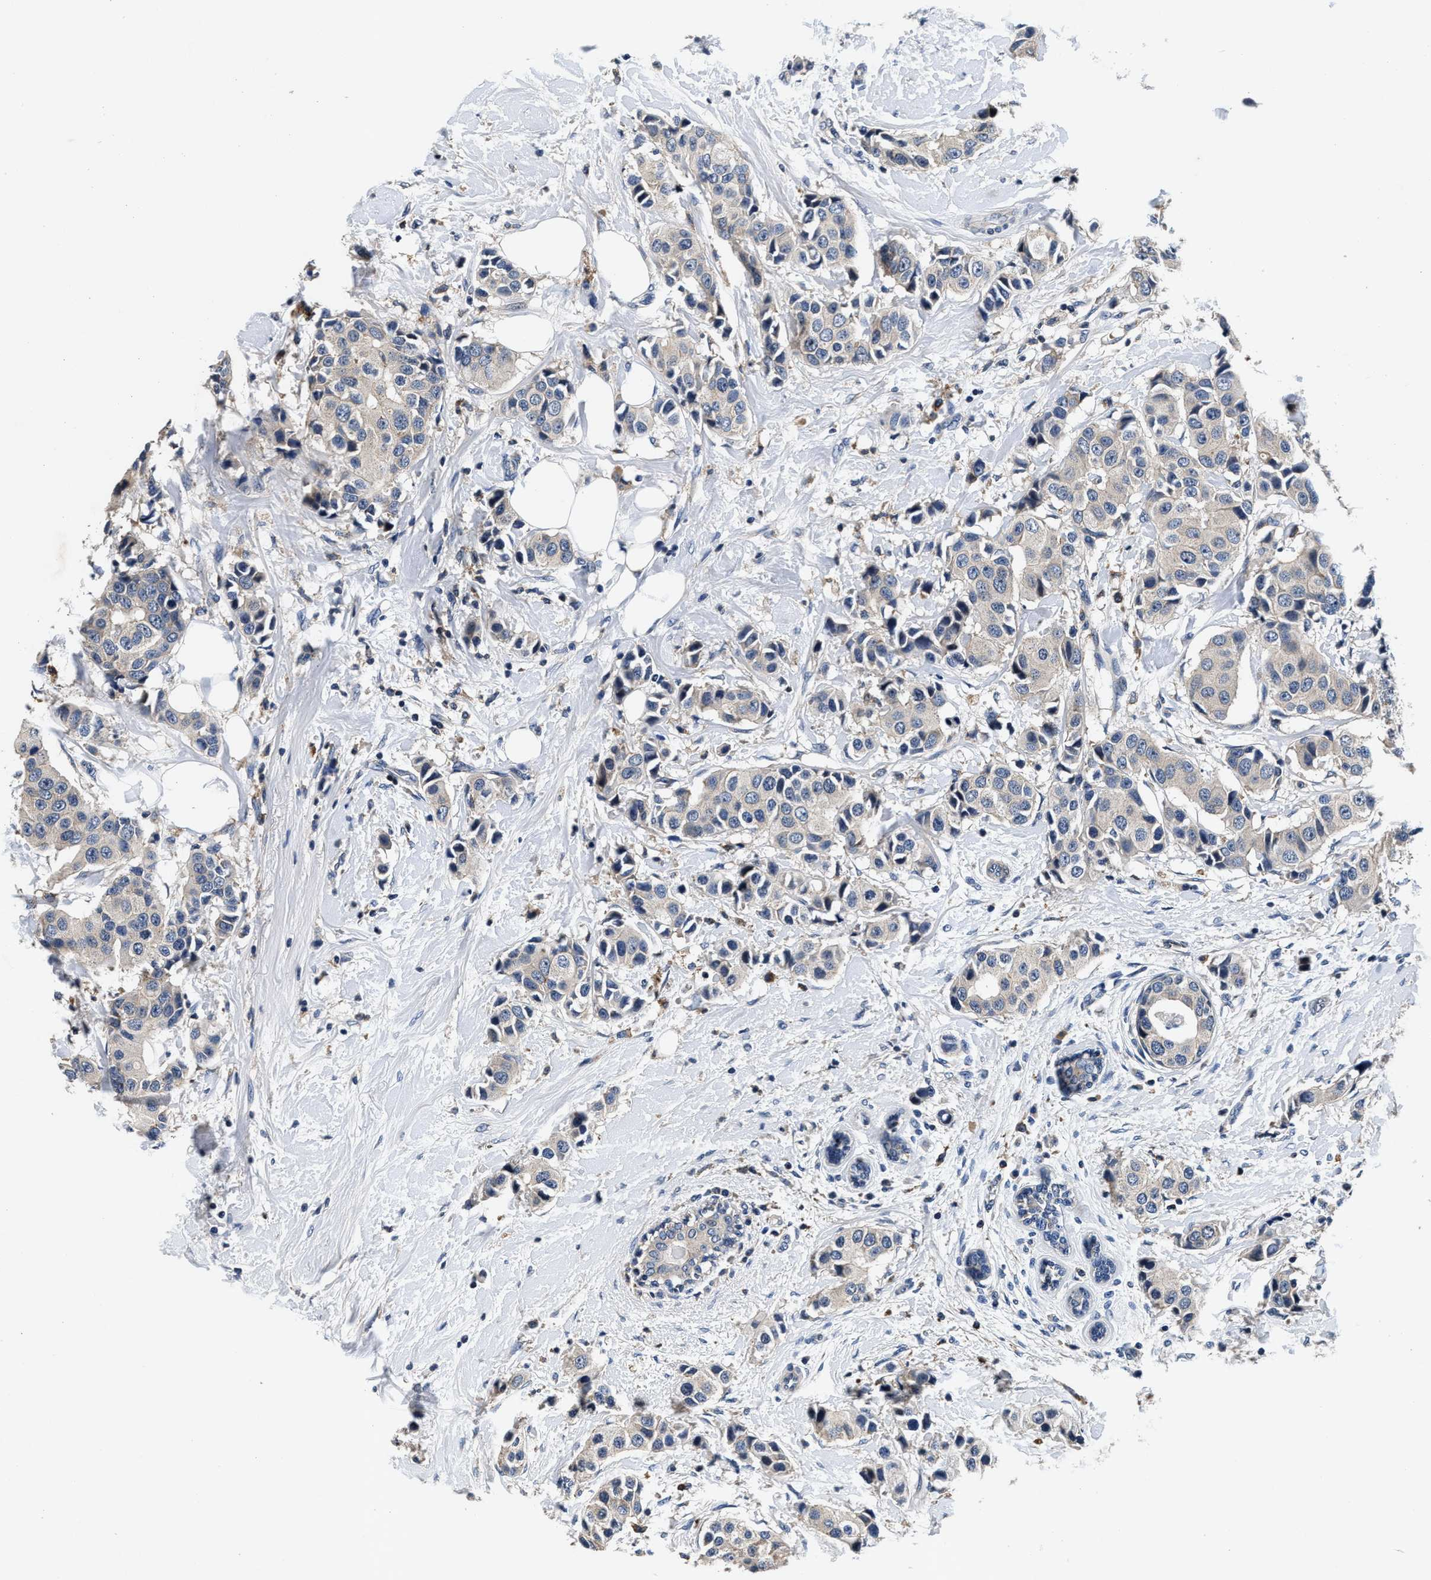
{"staining": {"intensity": "weak", "quantity": "<25%", "location": "cytoplasmic/membranous"}, "tissue": "breast cancer", "cell_type": "Tumor cells", "image_type": "cancer", "snomed": [{"axis": "morphology", "description": "Normal tissue, NOS"}, {"axis": "morphology", "description": "Duct carcinoma"}, {"axis": "topography", "description": "Breast"}], "caption": "Breast cancer stained for a protein using immunohistochemistry (IHC) demonstrates no staining tumor cells.", "gene": "ANKIB1", "patient": {"sex": "female", "age": 39}}